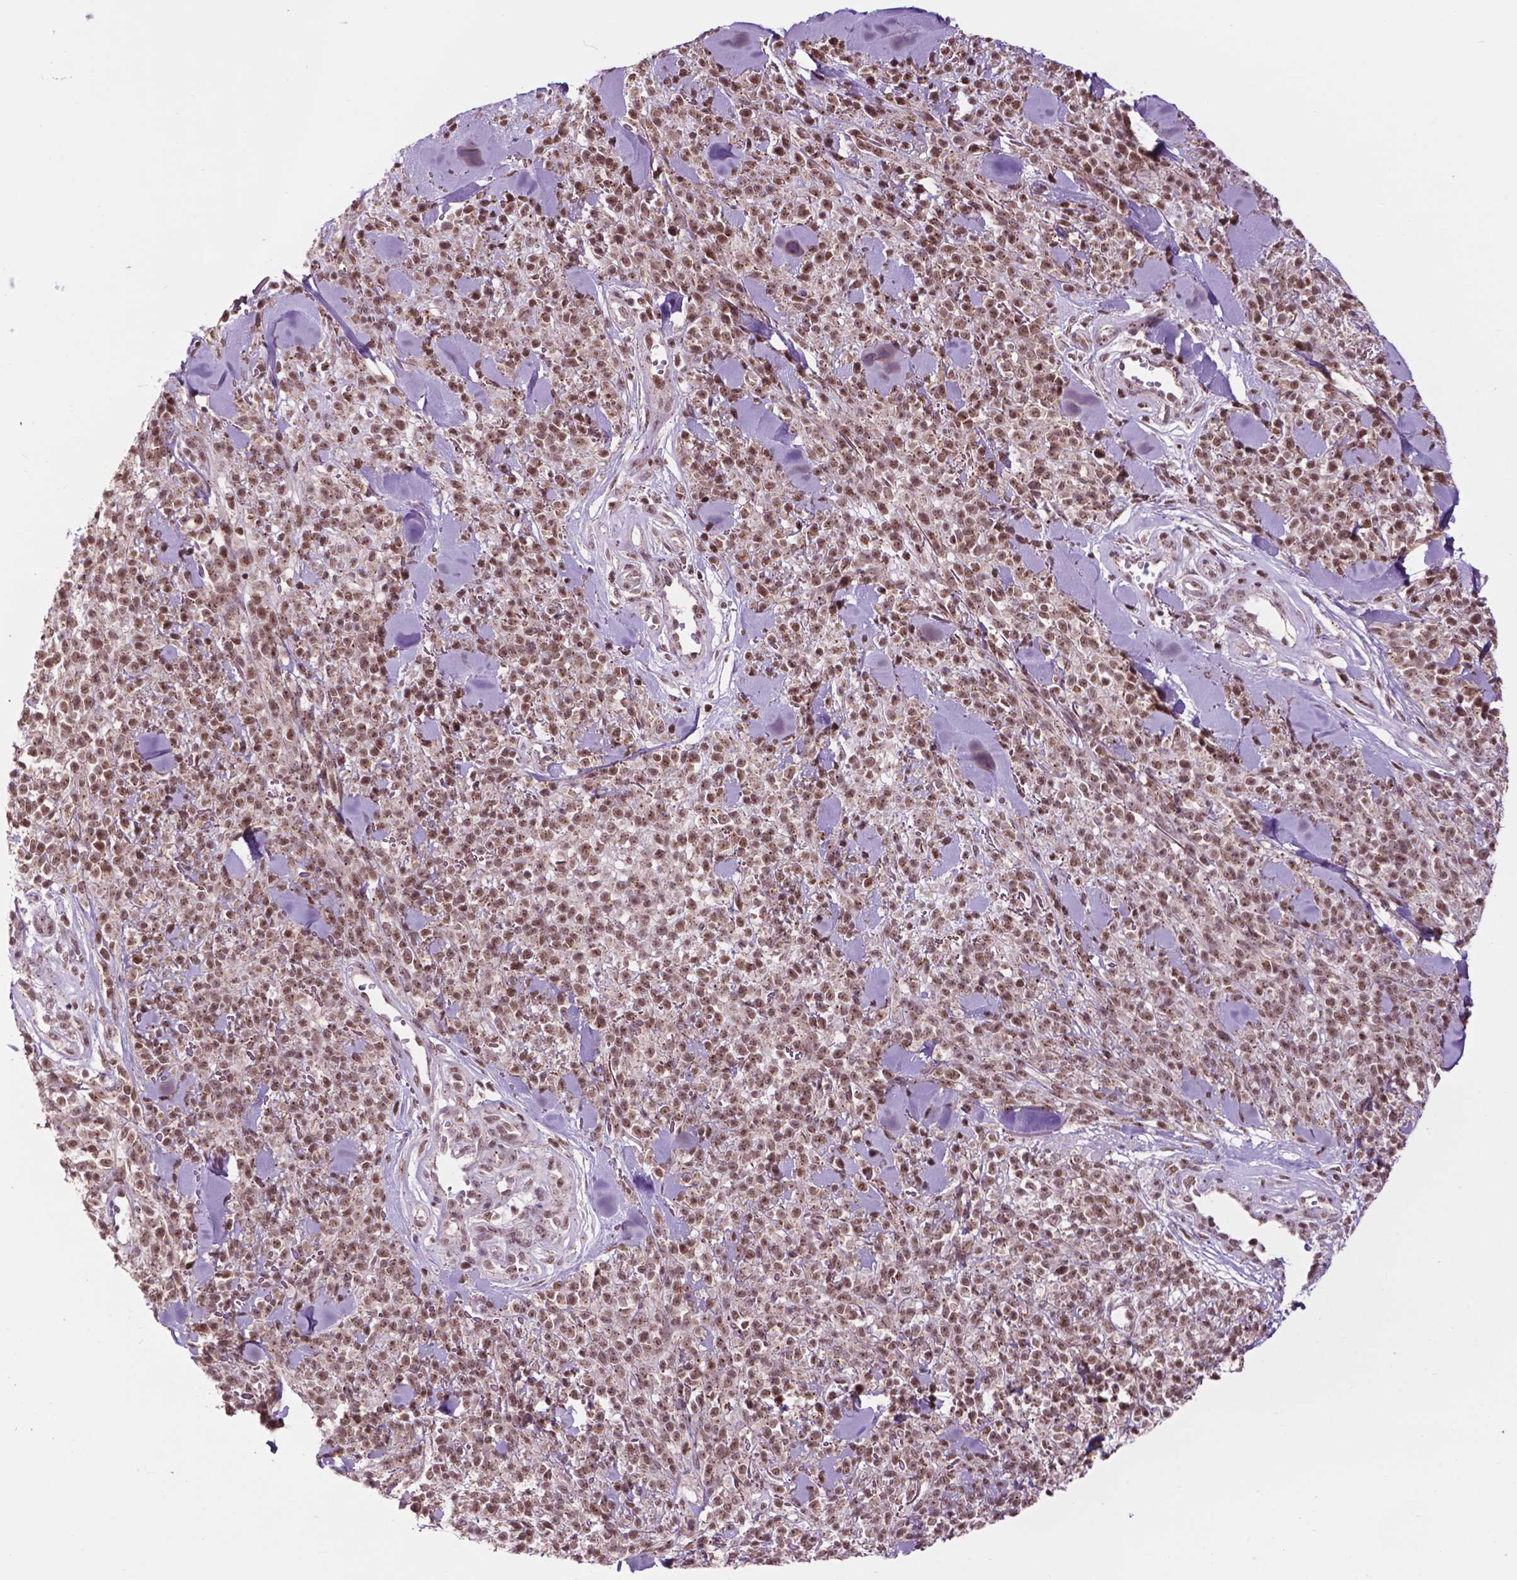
{"staining": {"intensity": "moderate", "quantity": ">75%", "location": "nuclear"}, "tissue": "melanoma", "cell_type": "Tumor cells", "image_type": "cancer", "snomed": [{"axis": "morphology", "description": "Malignant melanoma, NOS"}, {"axis": "topography", "description": "Skin"}, {"axis": "topography", "description": "Skin of trunk"}], "caption": "Immunohistochemistry micrograph of melanoma stained for a protein (brown), which demonstrates medium levels of moderate nuclear positivity in approximately >75% of tumor cells.", "gene": "EAF1", "patient": {"sex": "male", "age": 74}}